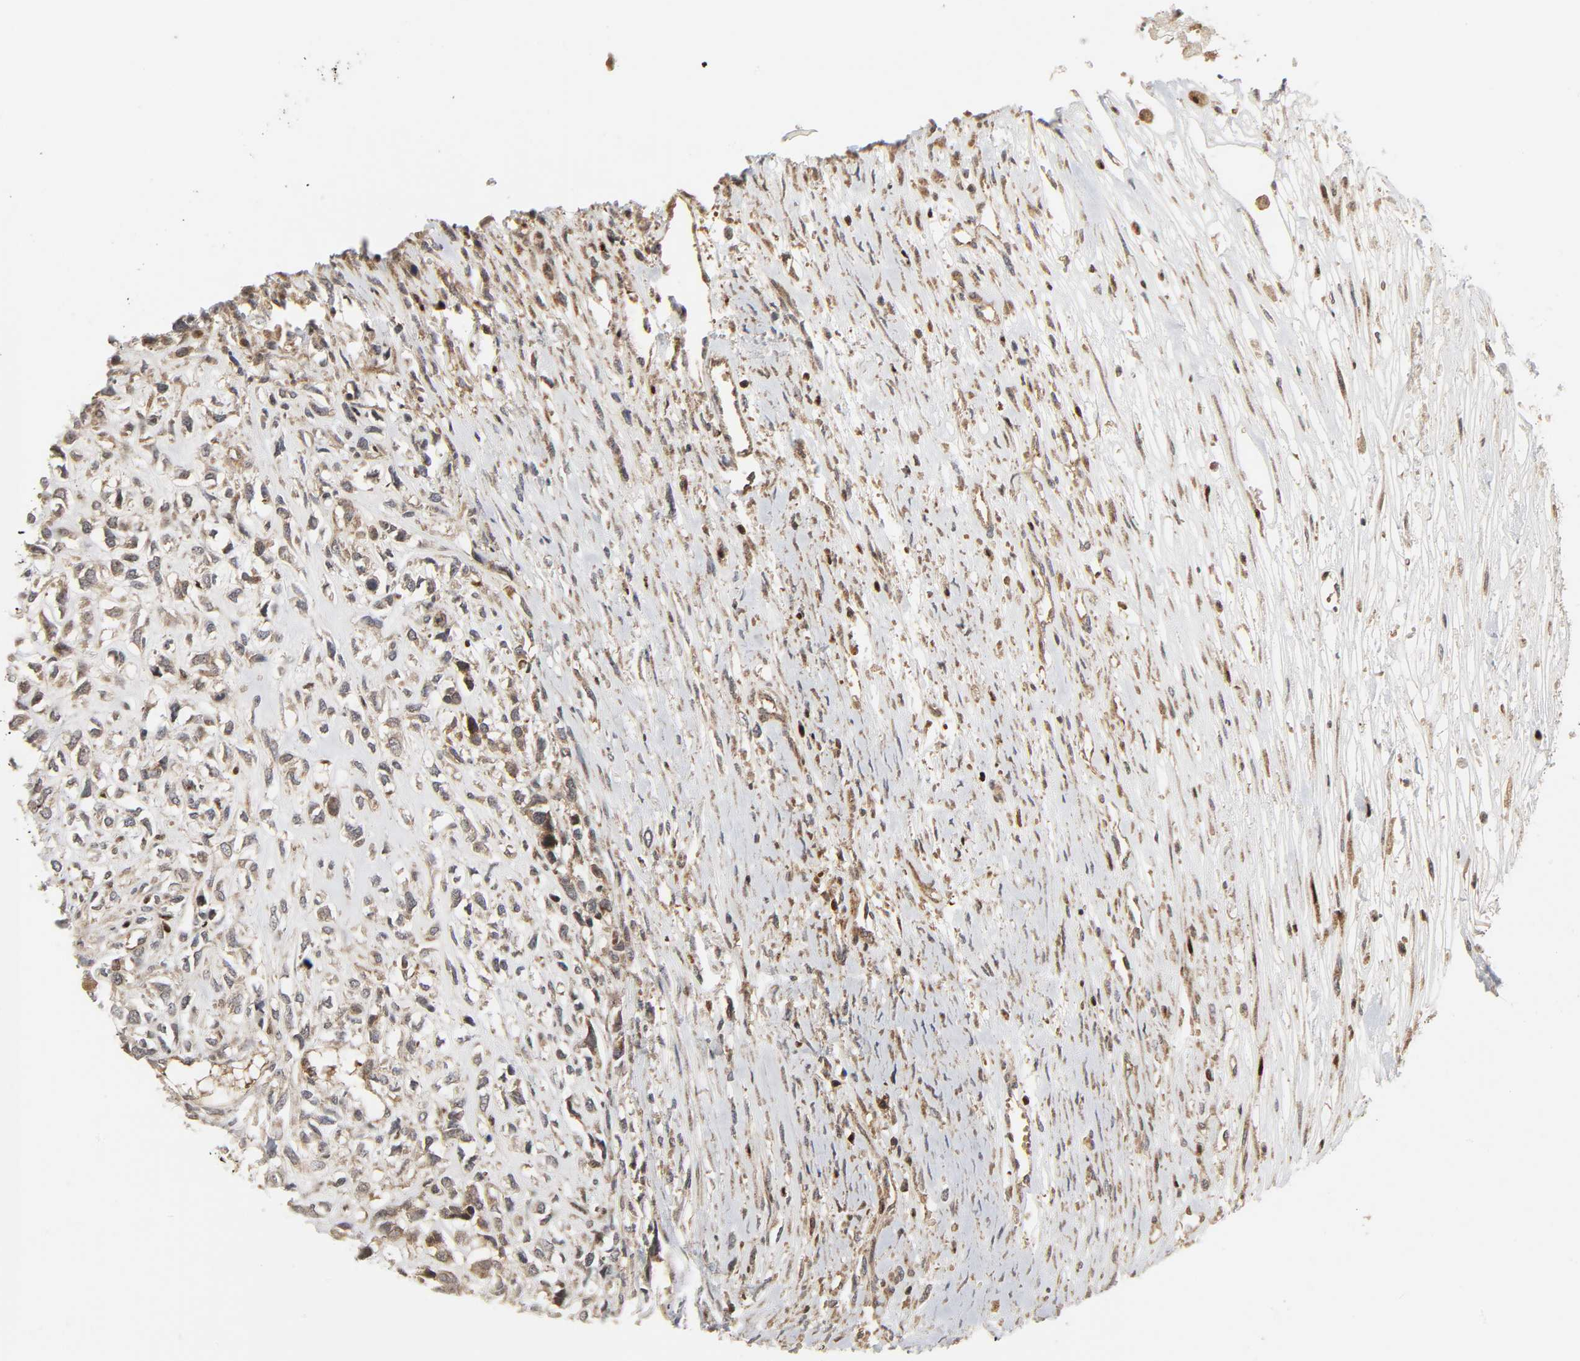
{"staining": {"intensity": "moderate", "quantity": ">75%", "location": "cytoplasmic/membranous"}, "tissue": "head and neck cancer", "cell_type": "Tumor cells", "image_type": "cancer", "snomed": [{"axis": "morphology", "description": "Necrosis, NOS"}, {"axis": "morphology", "description": "Neoplasm, malignant, NOS"}, {"axis": "topography", "description": "Salivary gland"}, {"axis": "topography", "description": "Head-Neck"}], "caption": "Immunohistochemical staining of malignant neoplasm (head and neck) shows medium levels of moderate cytoplasmic/membranous staining in approximately >75% of tumor cells.", "gene": "CHUK", "patient": {"sex": "male", "age": 43}}